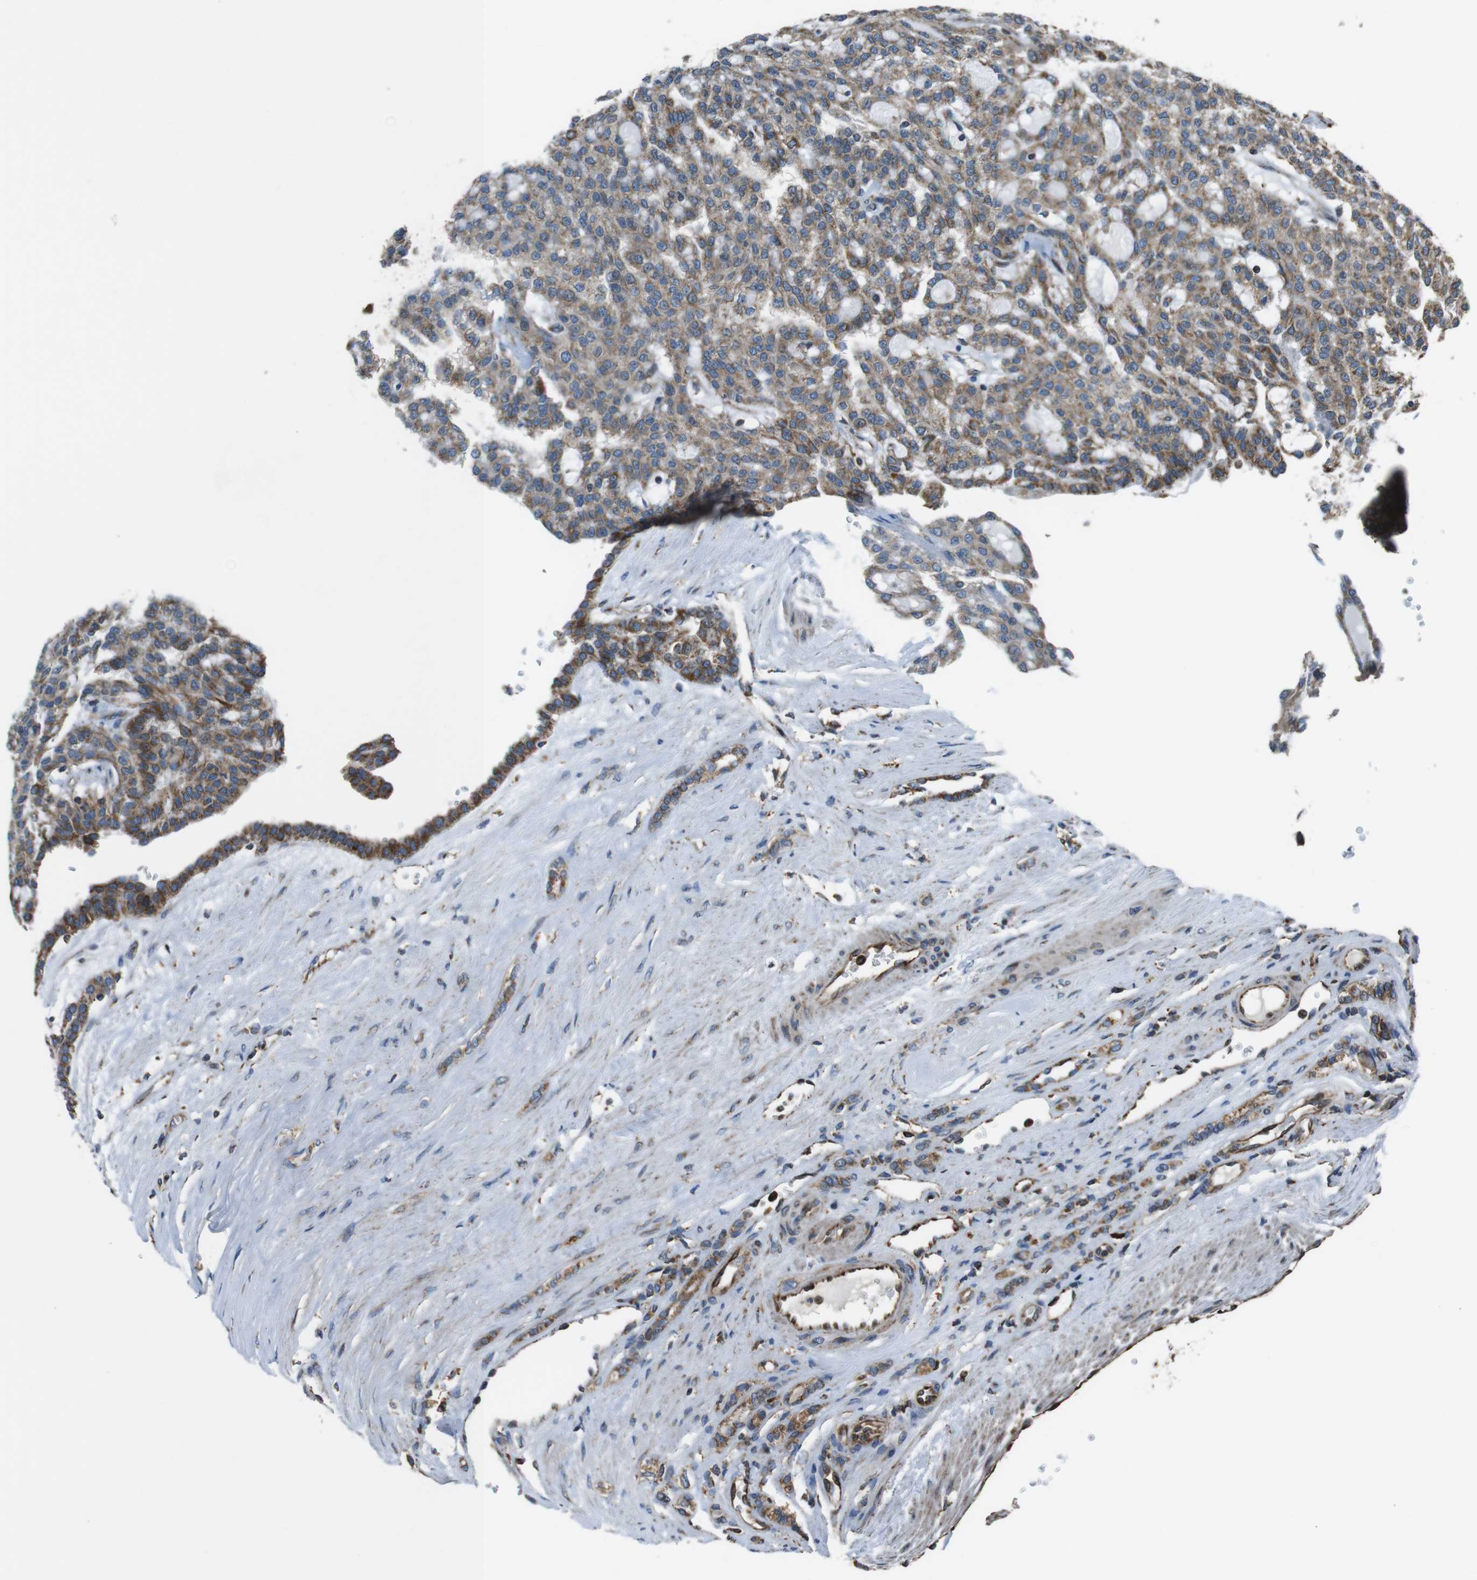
{"staining": {"intensity": "moderate", "quantity": ">75%", "location": "cytoplasmic/membranous"}, "tissue": "renal cancer", "cell_type": "Tumor cells", "image_type": "cancer", "snomed": [{"axis": "morphology", "description": "Adenocarcinoma, NOS"}, {"axis": "topography", "description": "Kidney"}], "caption": "Human renal adenocarcinoma stained with a protein marker exhibits moderate staining in tumor cells.", "gene": "GIMAP8", "patient": {"sex": "male", "age": 63}}